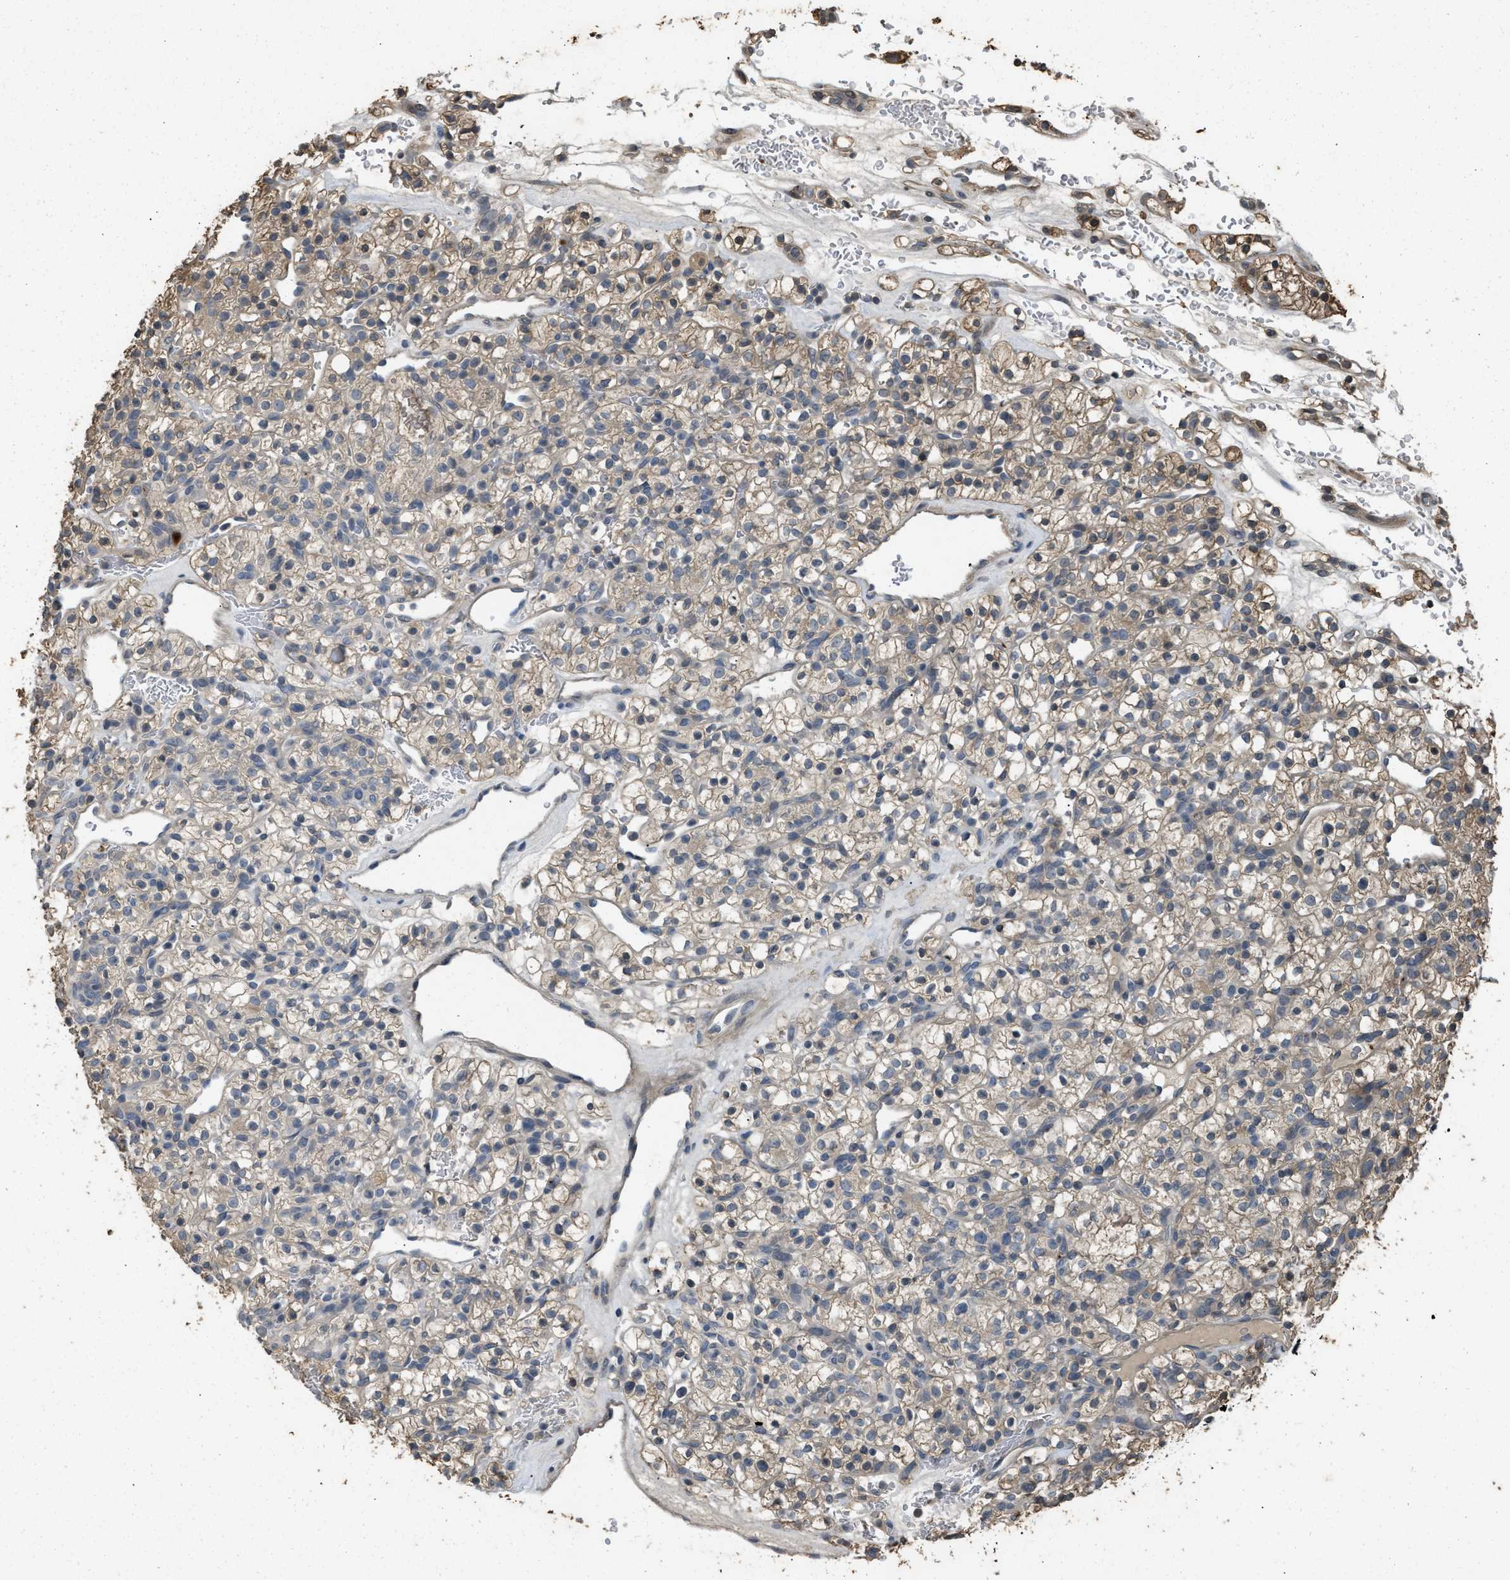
{"staining": {"intensity": "weak", "quantity": "25%-75%", "location": "cytoplasmic/membranous"}, "tissue": "renal cancer", "cell_type": "Tumor cells", "image_type": "cancer", "snomed": [{"axis": "morphology", "description": "Adenocarcinoma, NOS"}, {"axis": "topography", "description": "Kidney"}], "caption": "Renal adenocarcinoma was stained to show a protein in brown. There is low levels of weak cytoplasmic/membranous positivity in about 25%-75% of tumor cells.", "gene": "ARHGDIA", "patient": {"sex": "female", "age": 57}}